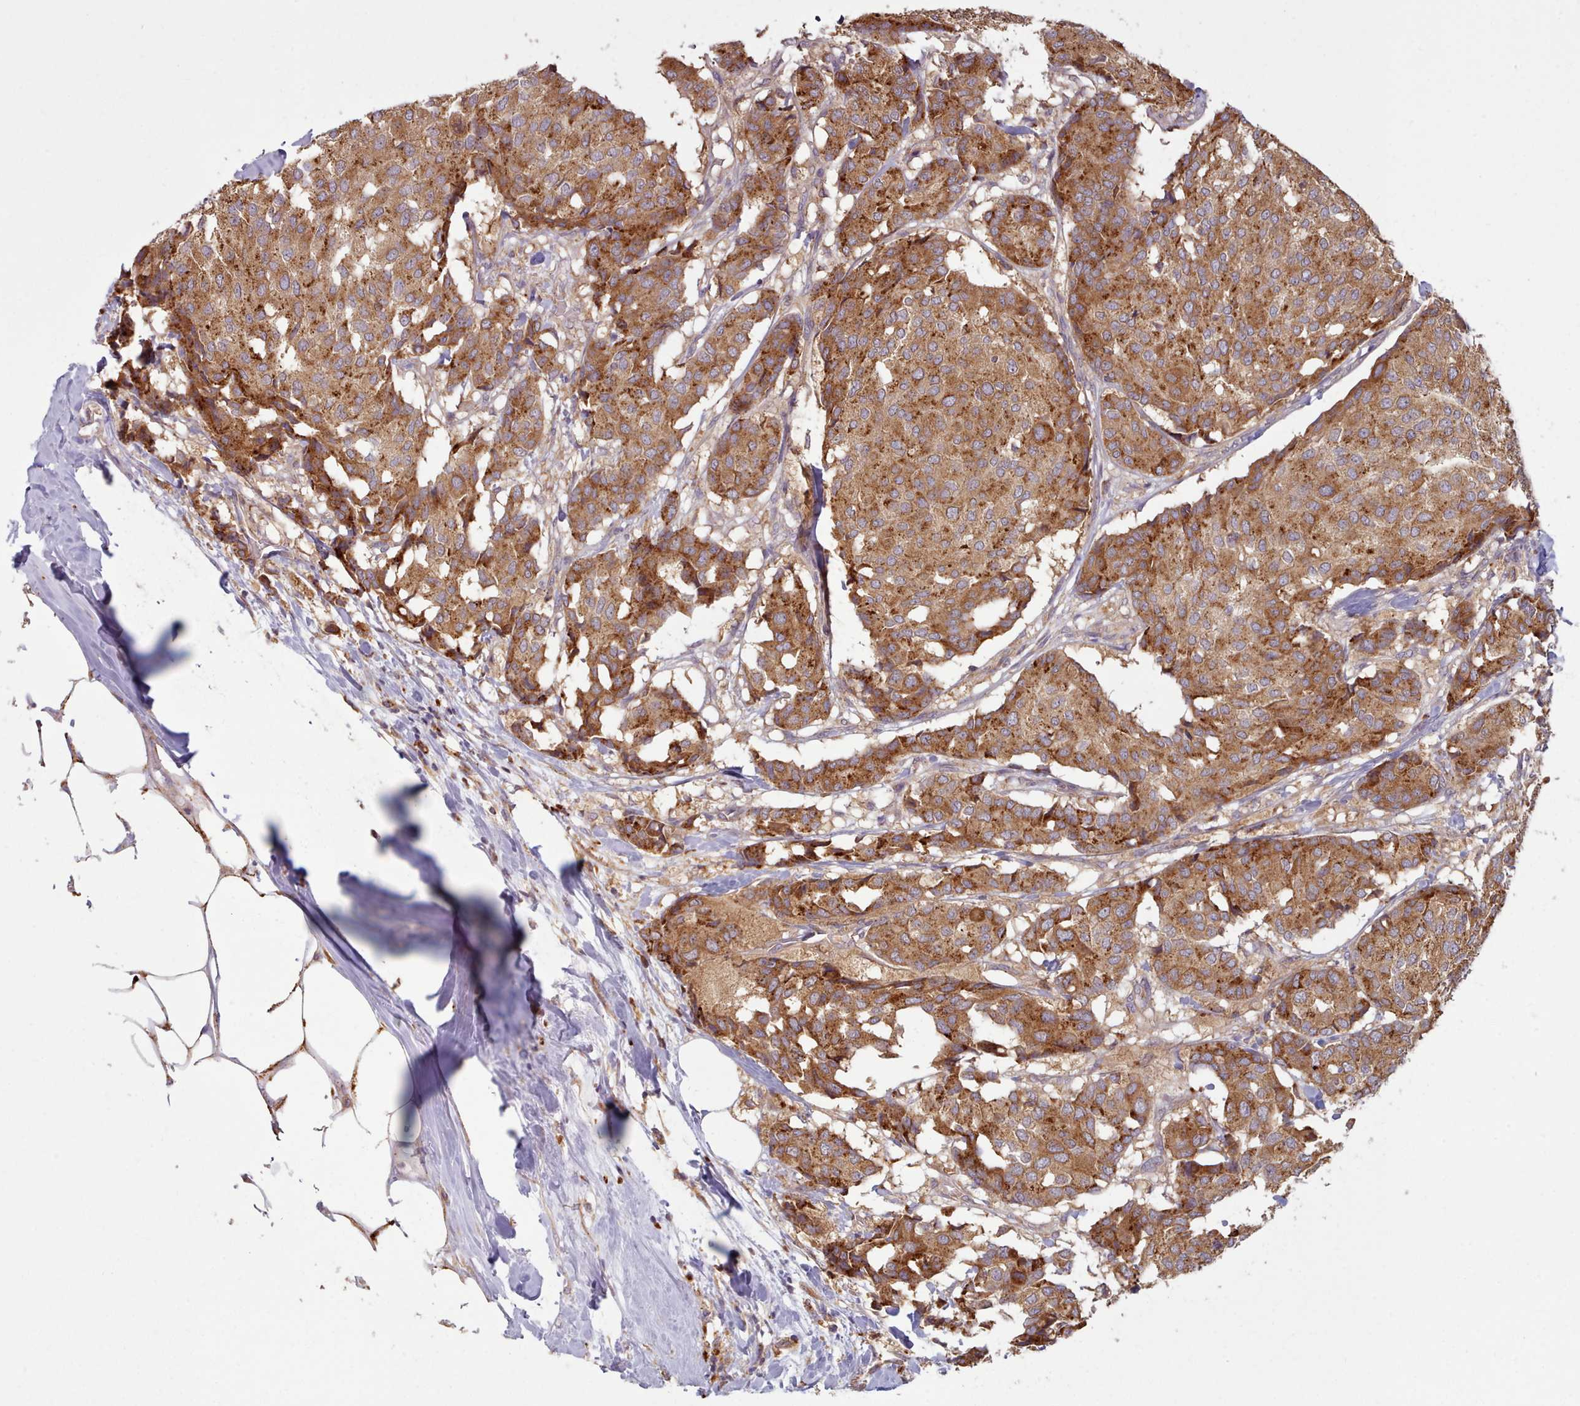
{"staining": {"intensity": "moderate", "quantity": ">75%", "location": "cytoplasmic/membranous"}, "tissue": "breast cancer", "cell_type": "Tumor cells", "image_type": "cancer", "snomed": [{"axis": "morphology", "description": "Duct carcinoma"}, {"axis": "topography", "description": "Breast"}], "caption": "Immunohistochemical staining of human breast cancer (infiltrating ductal carcinoma) exhibits medium levels of moderate cytoplasmic/membranous positivity in about >75% of tumor cells.", "gene": "CRYBG1", "patient": {"sex": "female", "age": 75}}